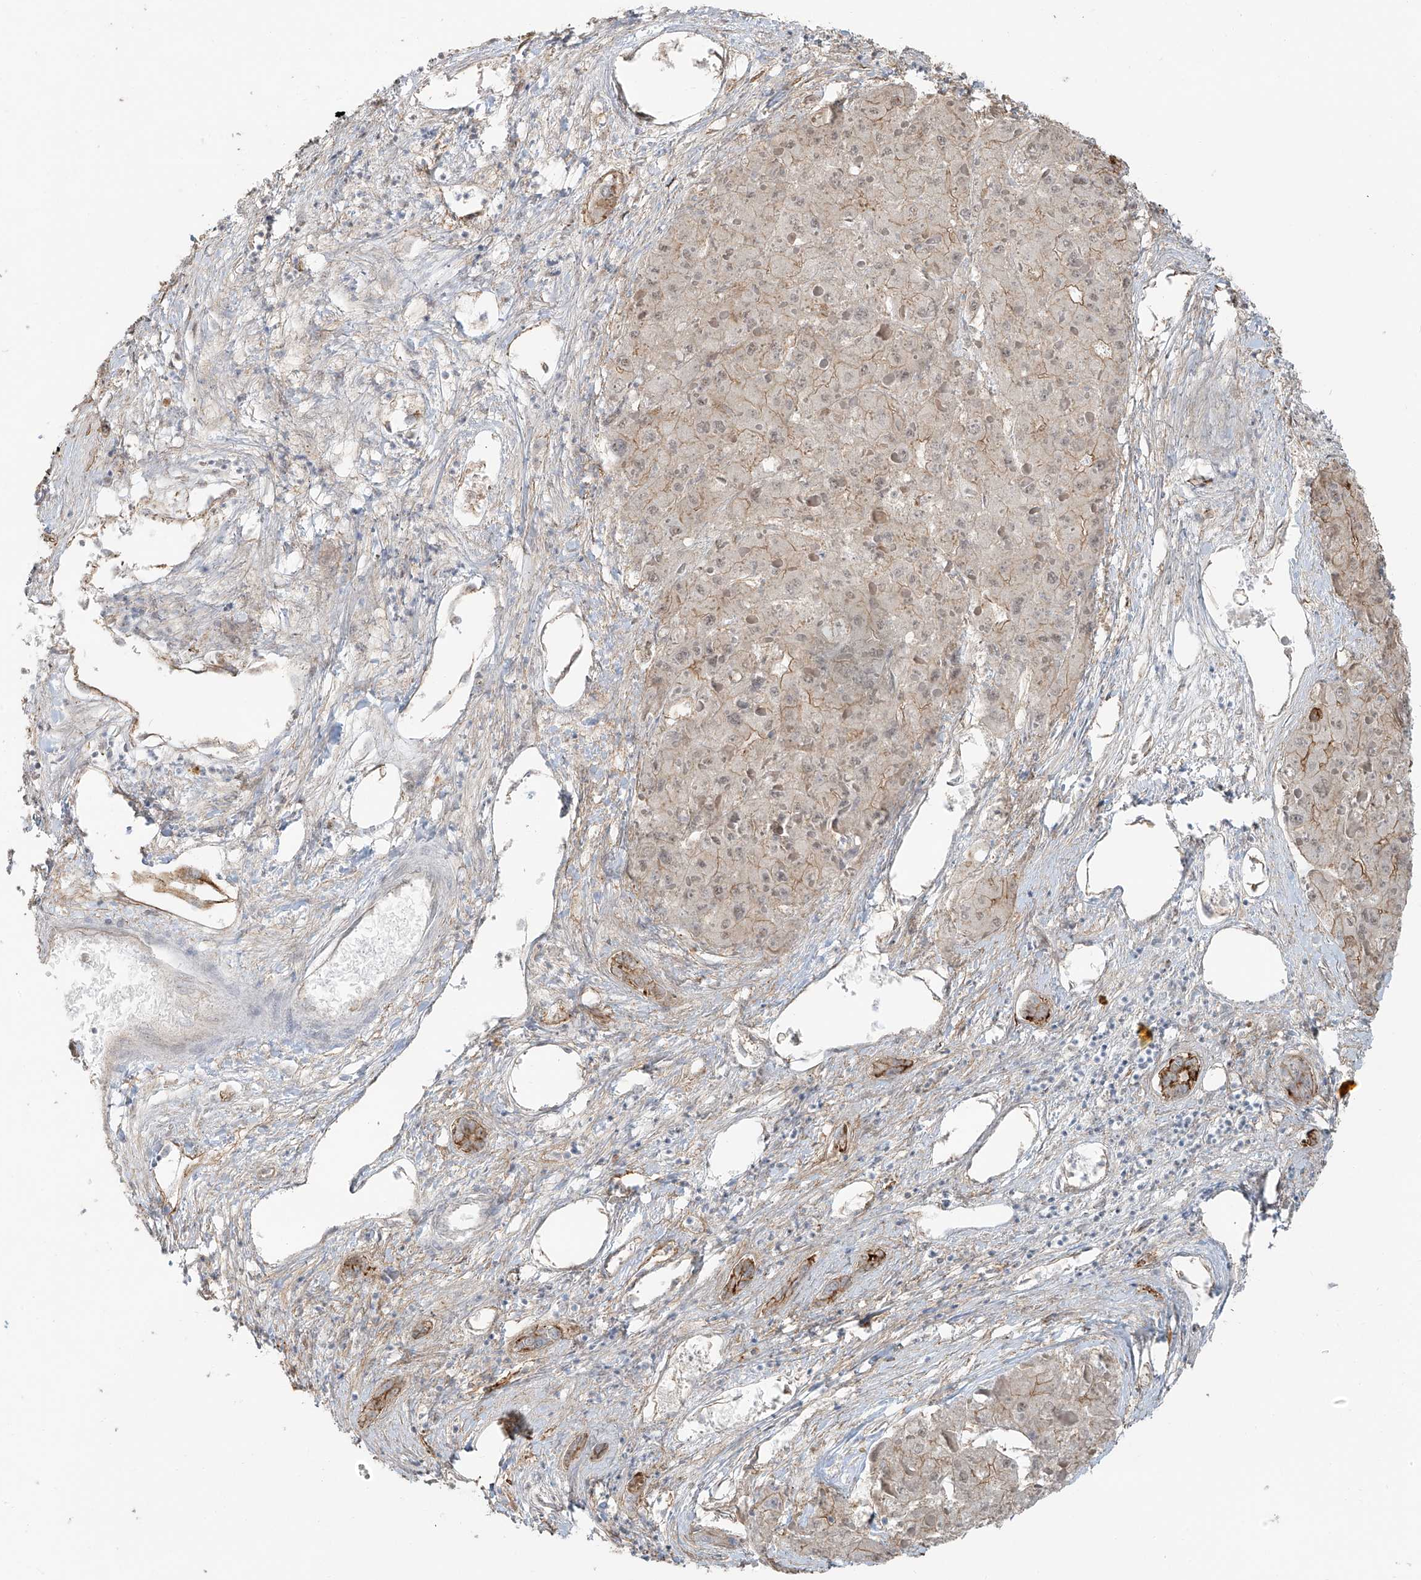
{"staining": {"intensity": "weak", "quantity": "25%-75%", "location": "cytoplasmic/membranous"}, "tissue": "liver cancer", "cell_type": "Tumor cells", "image_type": "cancer", "snomed": [{"axis": "morphology", "description": "Carcinoma, Hepatocellular, NOS"}, {"axis": "topography", "description": "Liver"}], "caption": "Tumor cells display low levels of weak cytoplasmic/membranous positivity in about 25%-75% of cells in human liver hepatocellular carcinoma.", "gene": "TUBE1", "patient": {"sex": "female", "age": 73}}